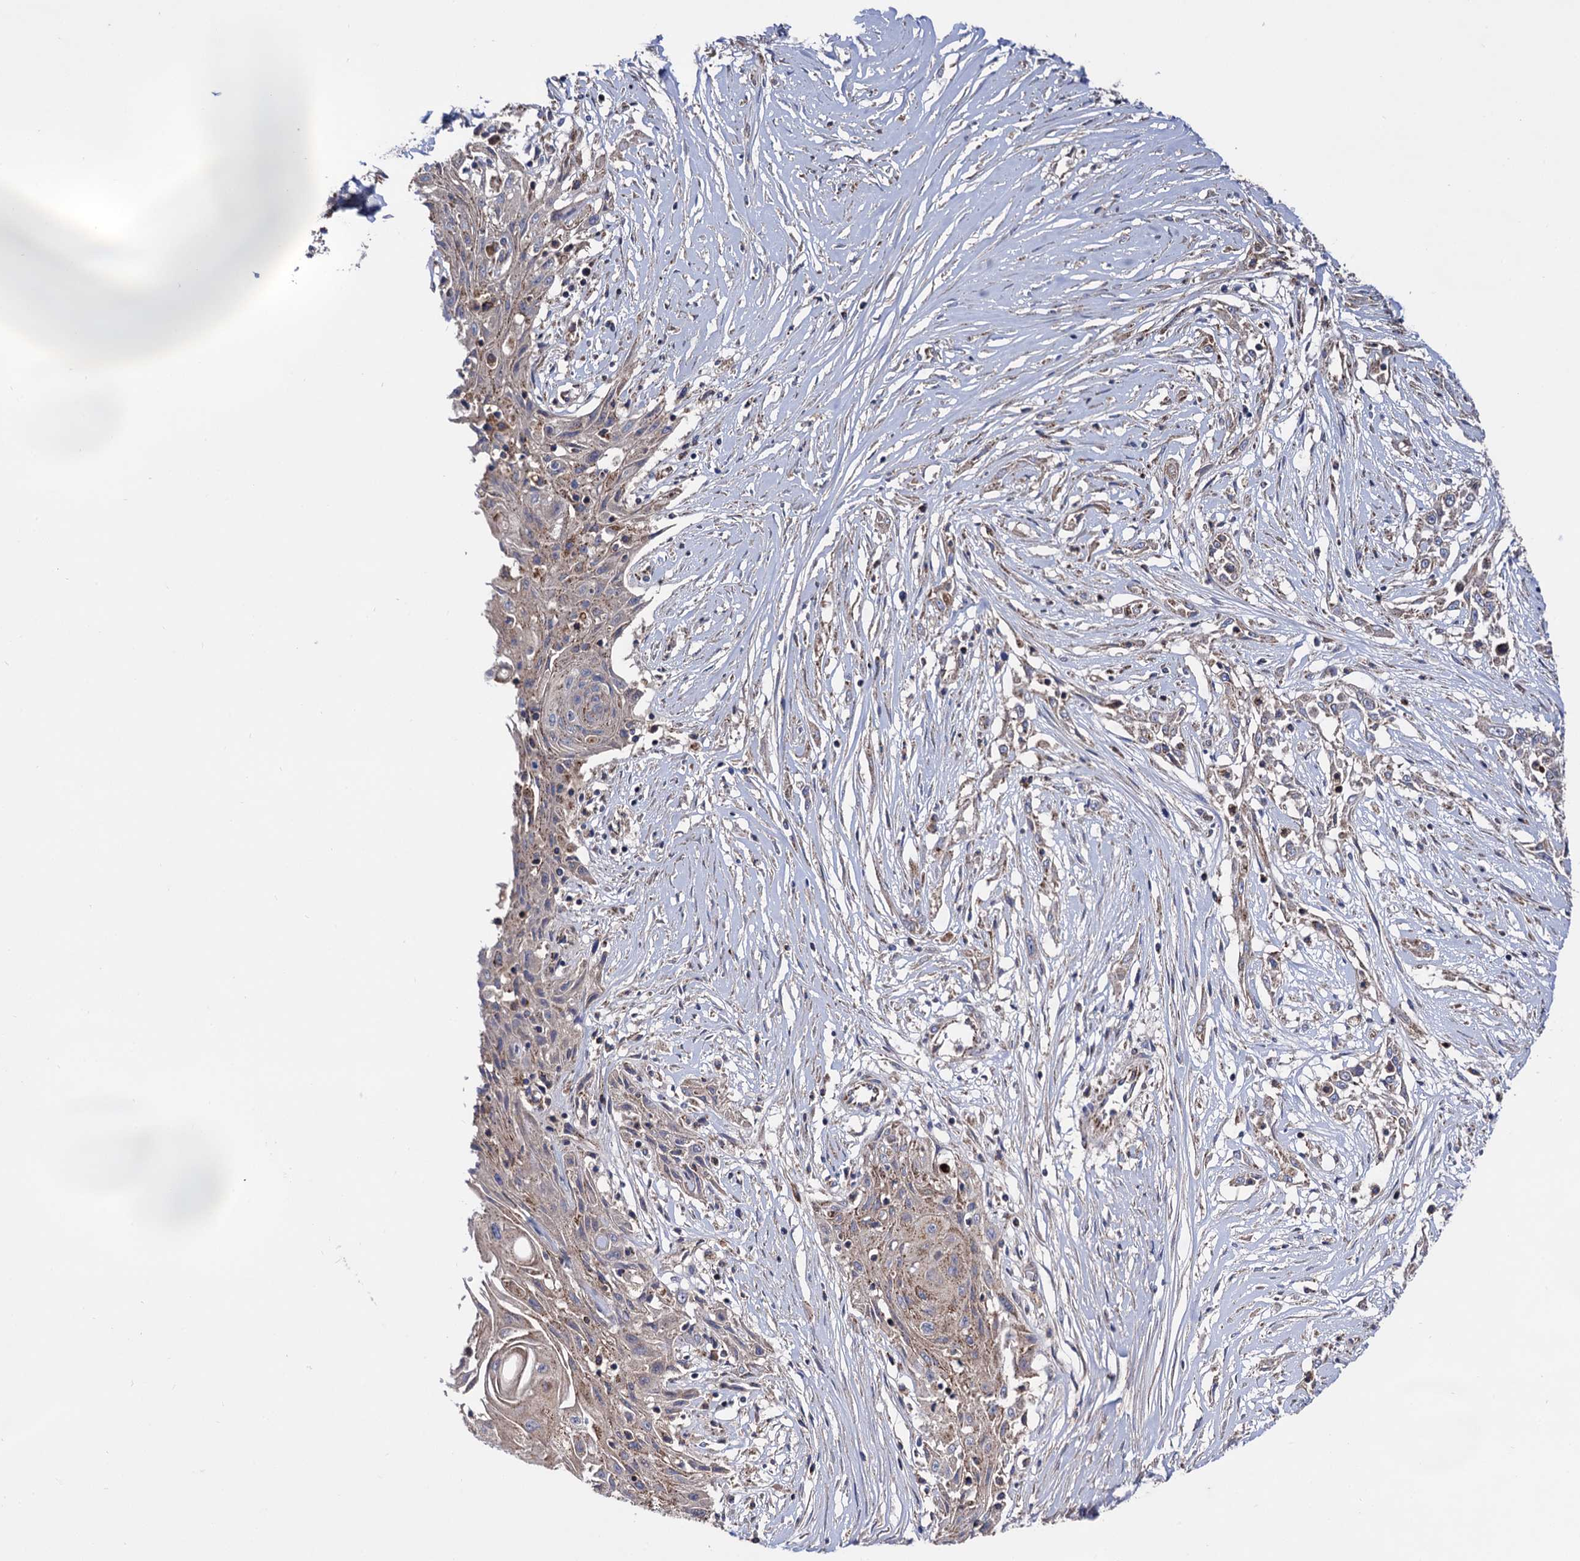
{"staining": {"intensity": "negative", "quantity": "none", "location": "none"}, "tissue": "skin cancer", "cell_type": "Tumor cells", "image_type": "cancer", "snomed": [{"axis": "morphology", "description": "Squamous cell carcinoma, NOS"}, {"axis": "morphology", "description": "Squamous cell carcinoma, metastatic, NOS"}, {"axis": "topography", "description": "Skin"}, {"axis": "topography", "description": "Lymph node"}], "caption": "Skin metastatic squamous cell carcinoma was stained to show a protein in brown. There is no significant staining in tumor cells.", "gene": "IQCH", "patient": {"sex": "male", "age": 75}}